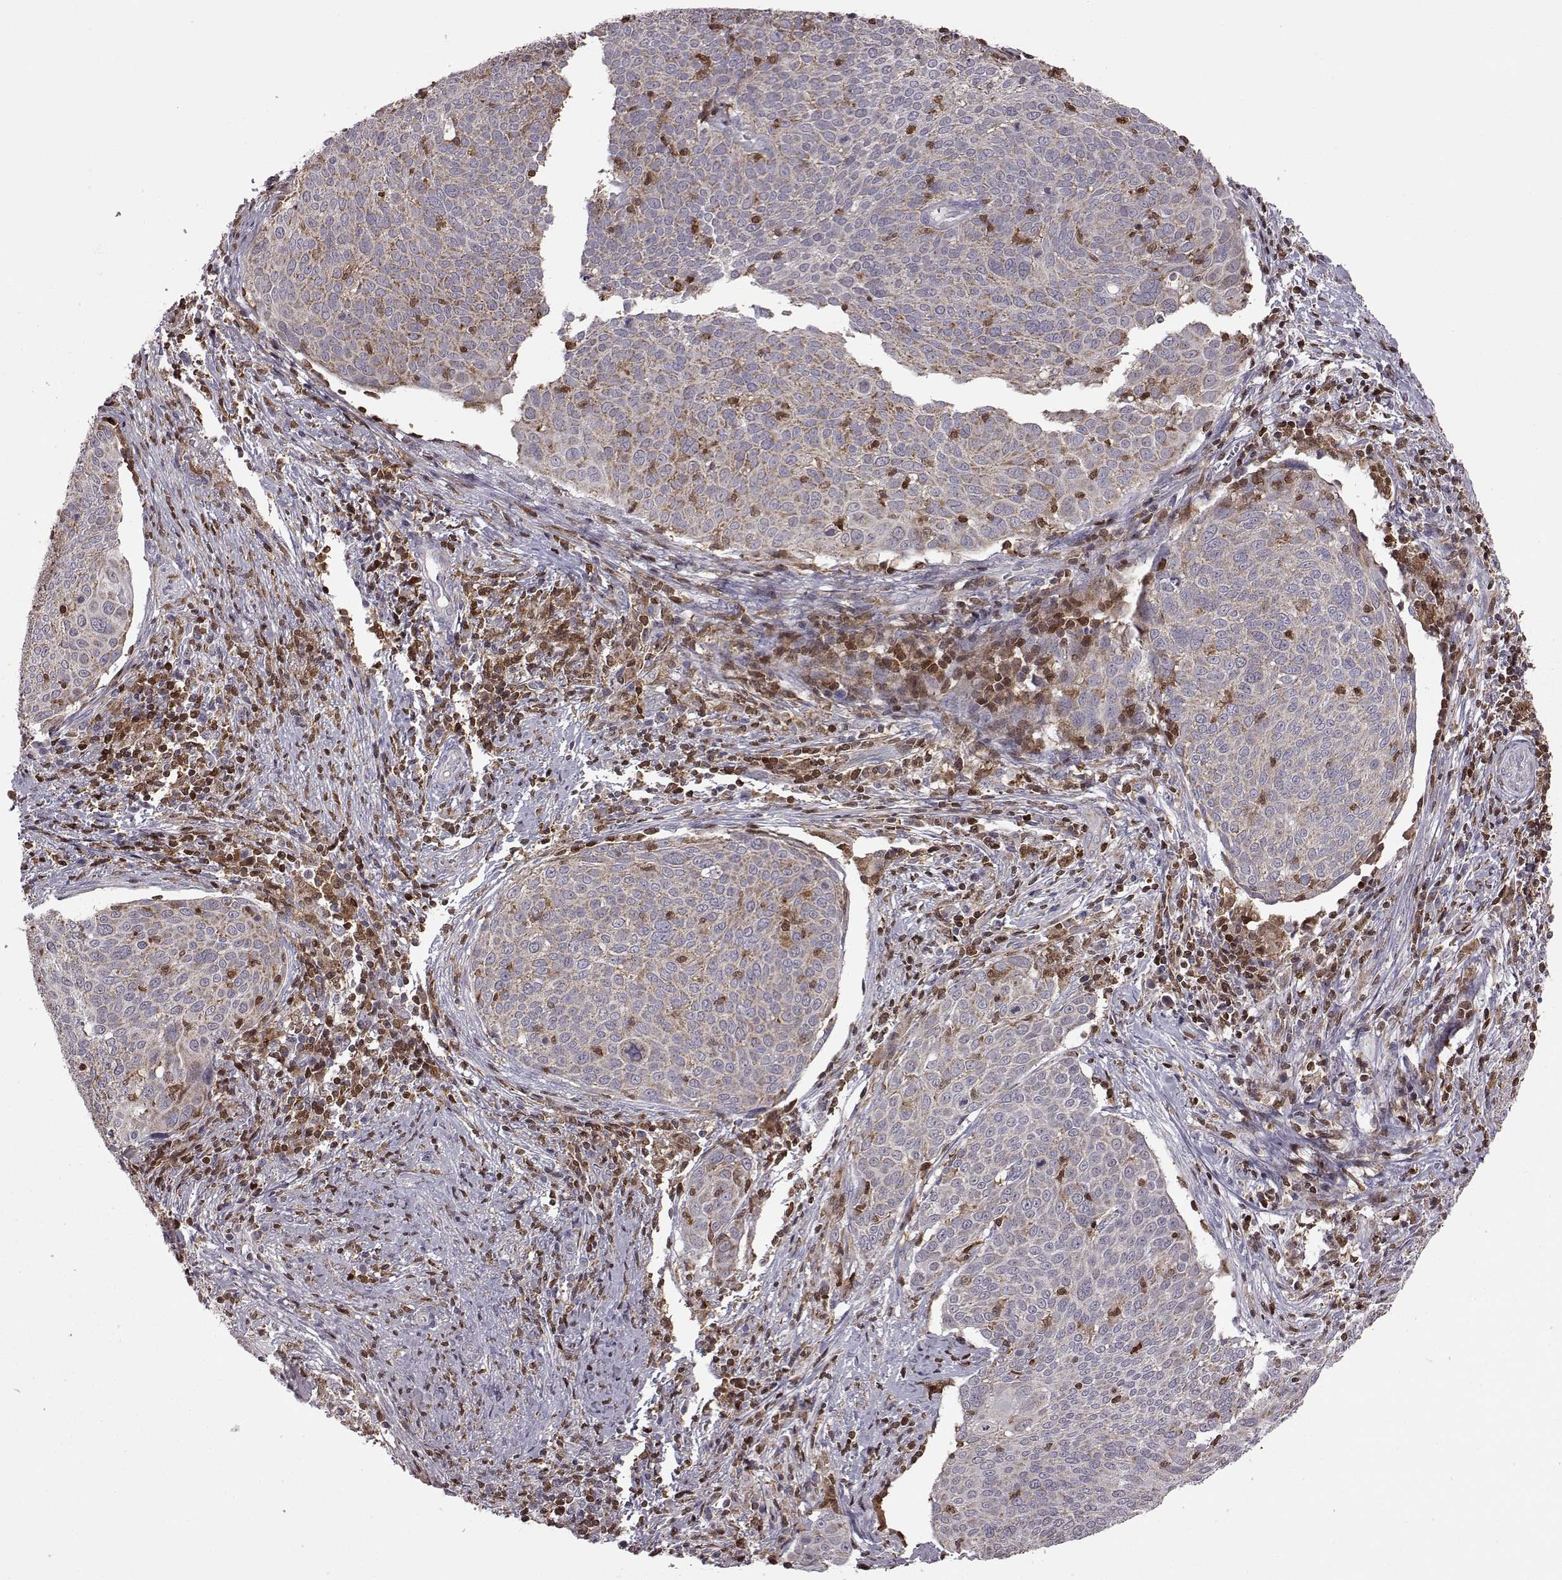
{"staining": {"intensity": "negative", "quantity": "none", "location": "none"}, "tissue": "cervical cancer", "cell_type": "Tumor cells", "image_type": "cancer", "snomed": [{"axis": "morphology", "description": "Squamous cell carcinoma, NOS"}, {"axis": "topography", "description": "Cervix"}], "caption": "Immunohistochemistry image of human cervical cancer (squamous cell carcinoma) stained for a protein (brown), which exhibits no staining in tumor cells.", "gene": "DOK2", "patient": {"sex": "female", "age": 39}}